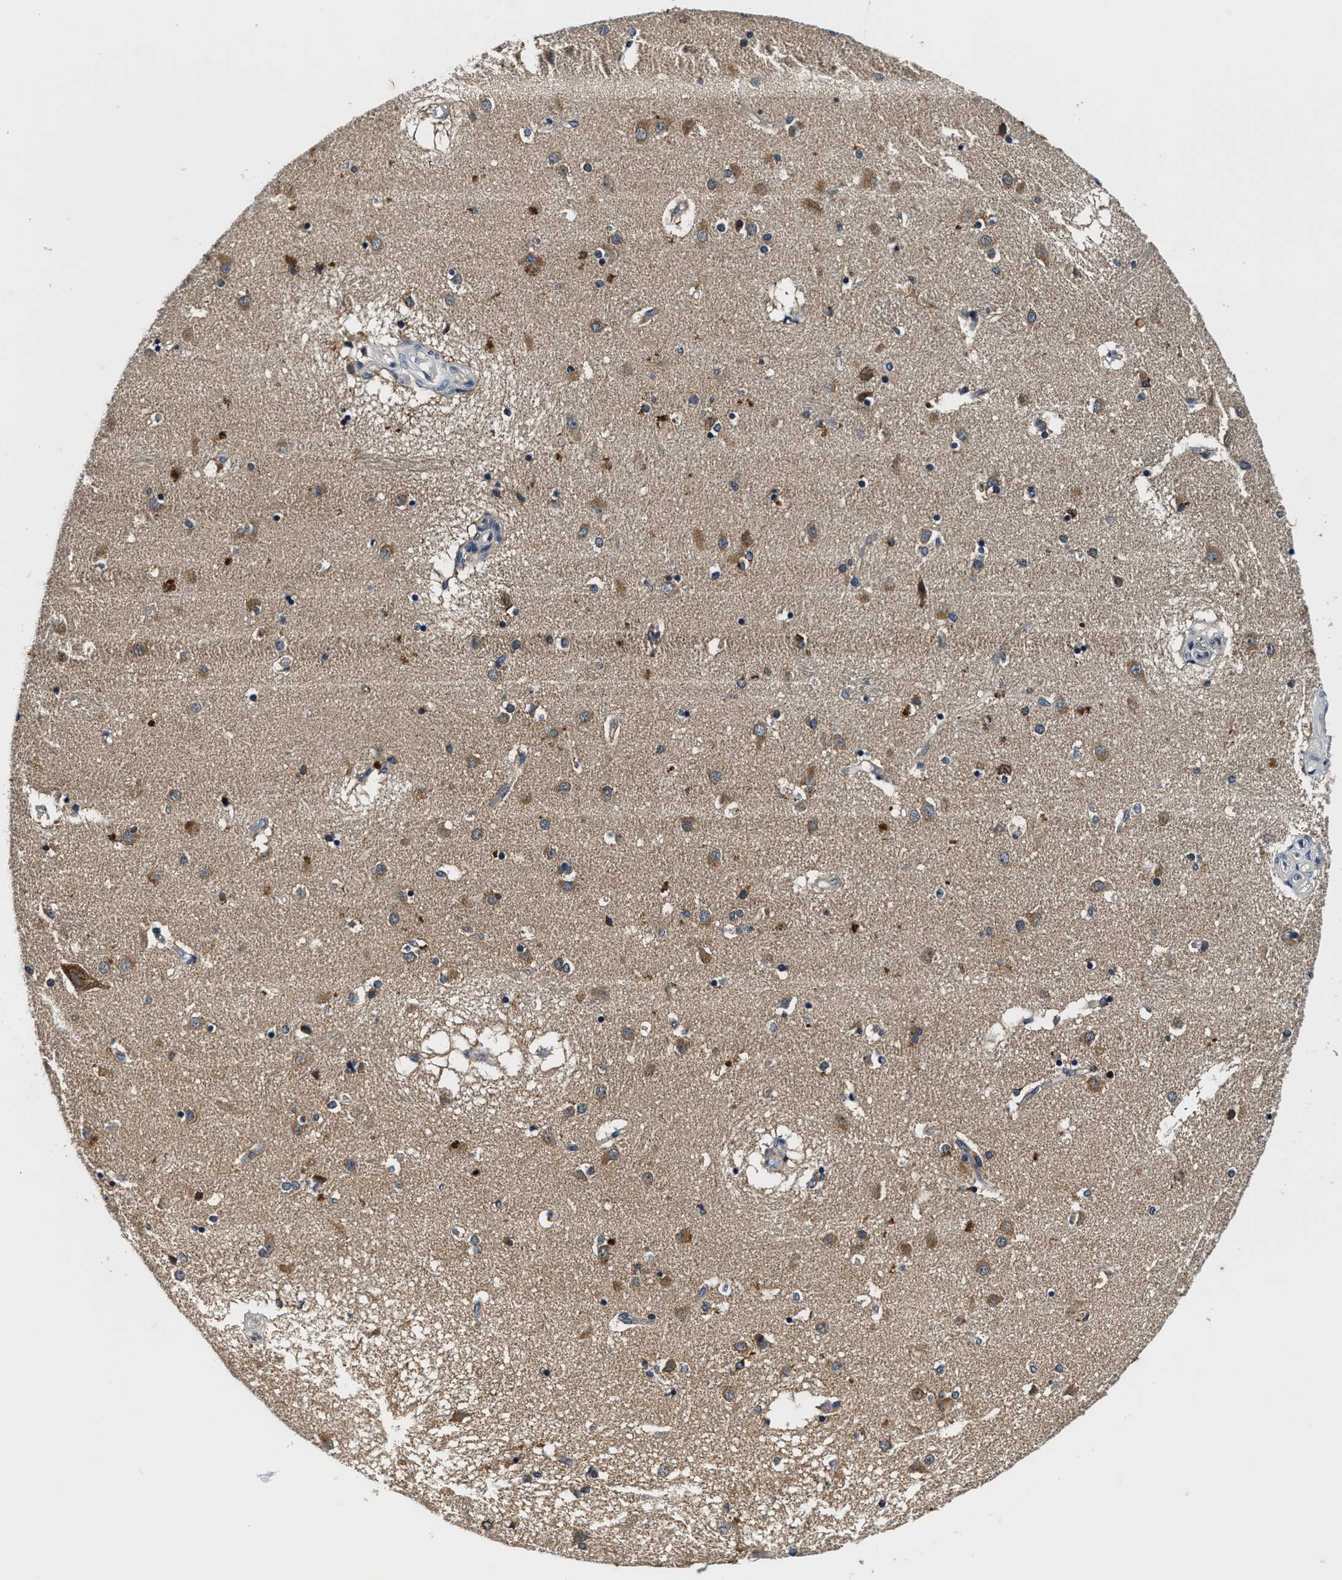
{"staining": {"intensity": "moderate", "quantity": "<25%", "location": "cytoplasmic/membranous"}, "tissue": "caudate", "cell_type": "Glial cells", "image_type": "normal", "snomed": [{"axis": "morphology", "description": "Normal tissue, NOS"}, {"axis": "topography", "description": "Lateral ventricle wall"}], "caption": "DAB immunohistochemical staining of unremarkable caudate exhibits moderate cytoplasmic/membranous protein positivity in about <25% of glial cells. Immunohistochemistry (ihc) stains the protein in brown and the nuclei are stained blue.", "gene": "PI4KB", "patient": {"sex": "male", "age": 70}}